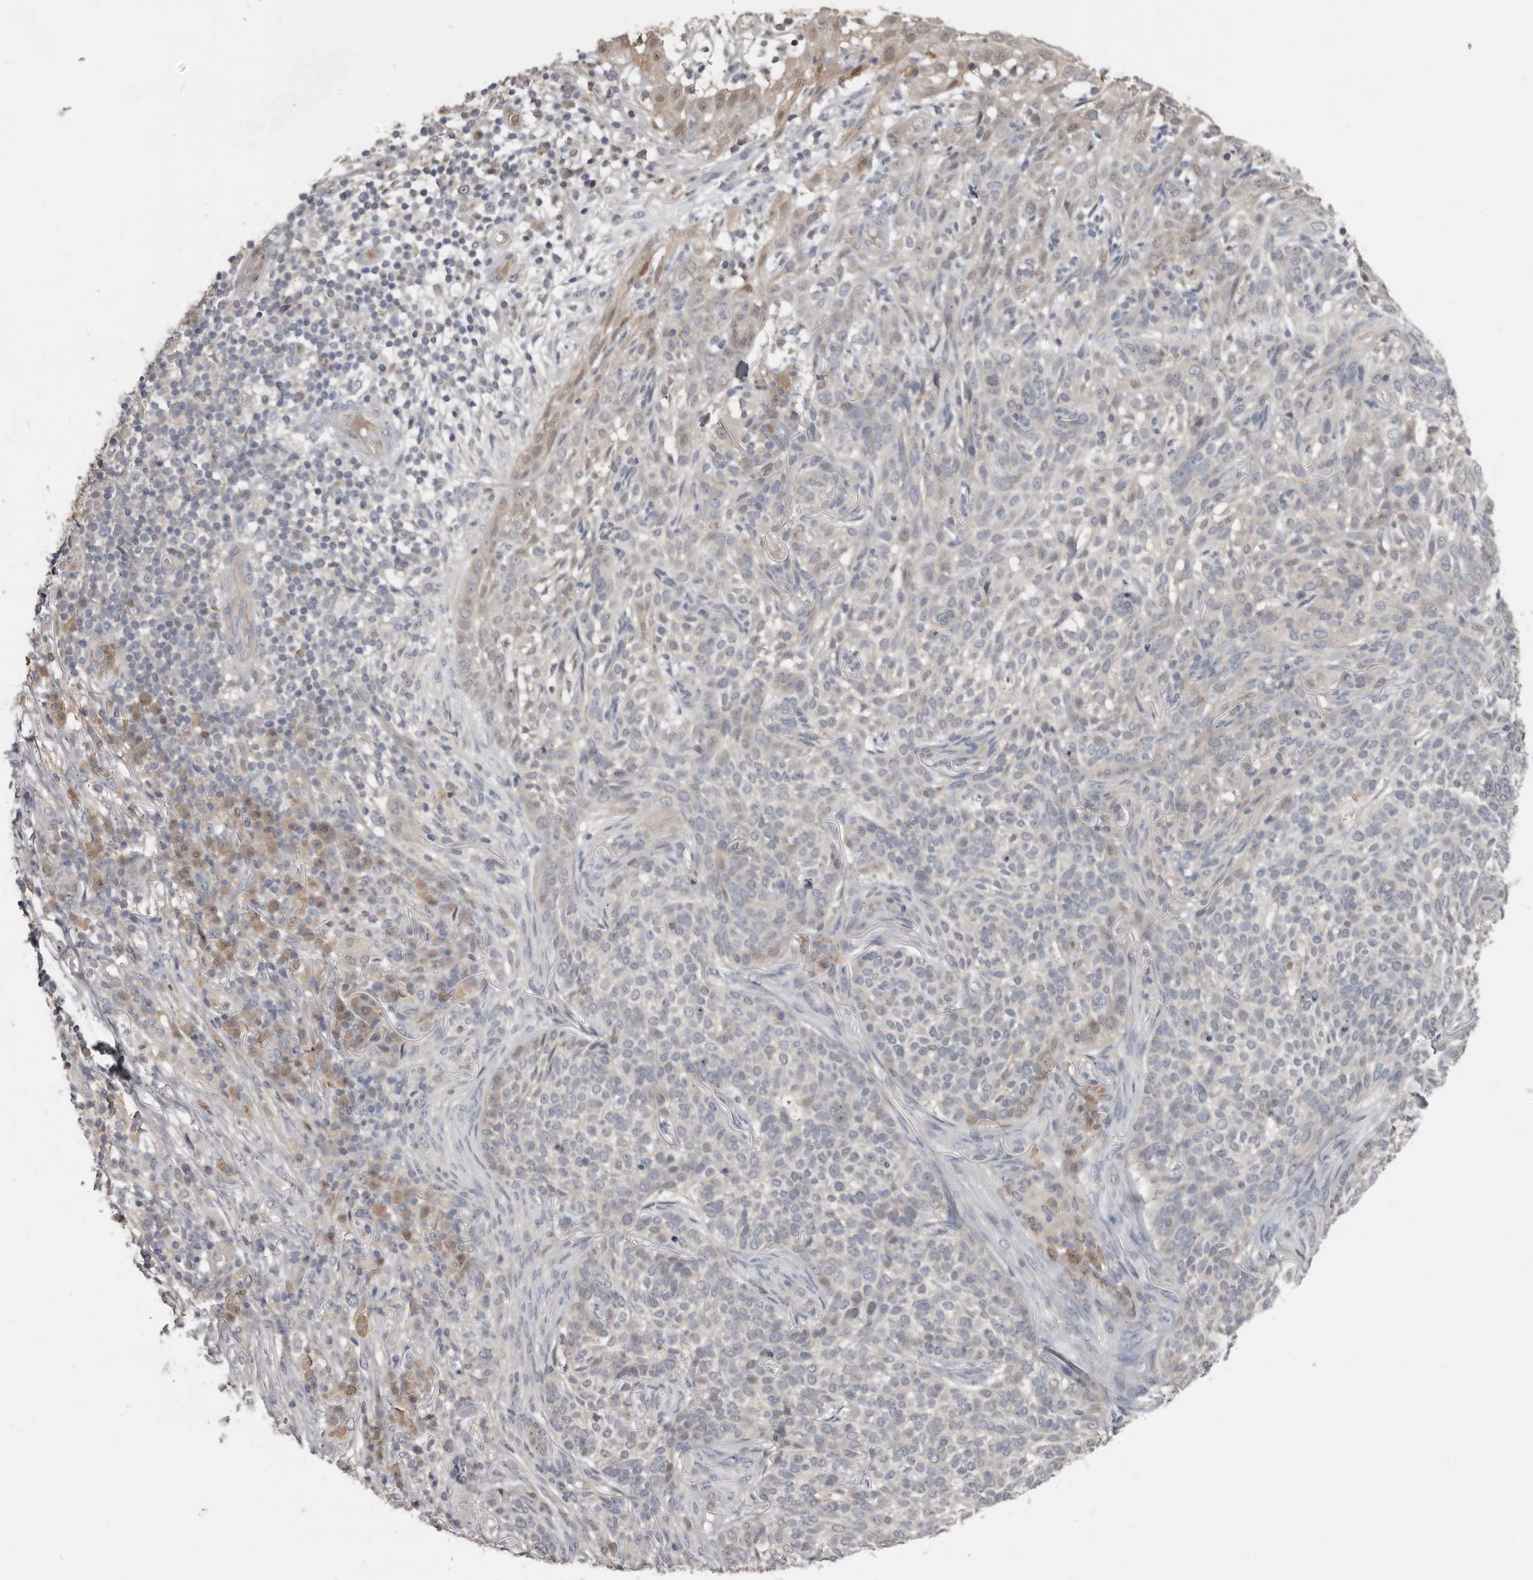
{"staining": {"intensity": "negative", "quantity": "none", "location": "none"}, "tissue": "skin cancer", "cell_type": "Tumor cells", "image_type": "cancer", "snomed": [{"axis": "morphology", "description": "Basal cell carcinoma"}, {"axis": "topography", "description": "Skin"}], "caption": "High power microscopy image of an immunohistochemistry (IHC) photomicrograph of basal cell carcinoma (skin), revealing no significant positivity in tumor cells.", "gene": "RBKS", "patient": {"sex": "female", "age": 64}}